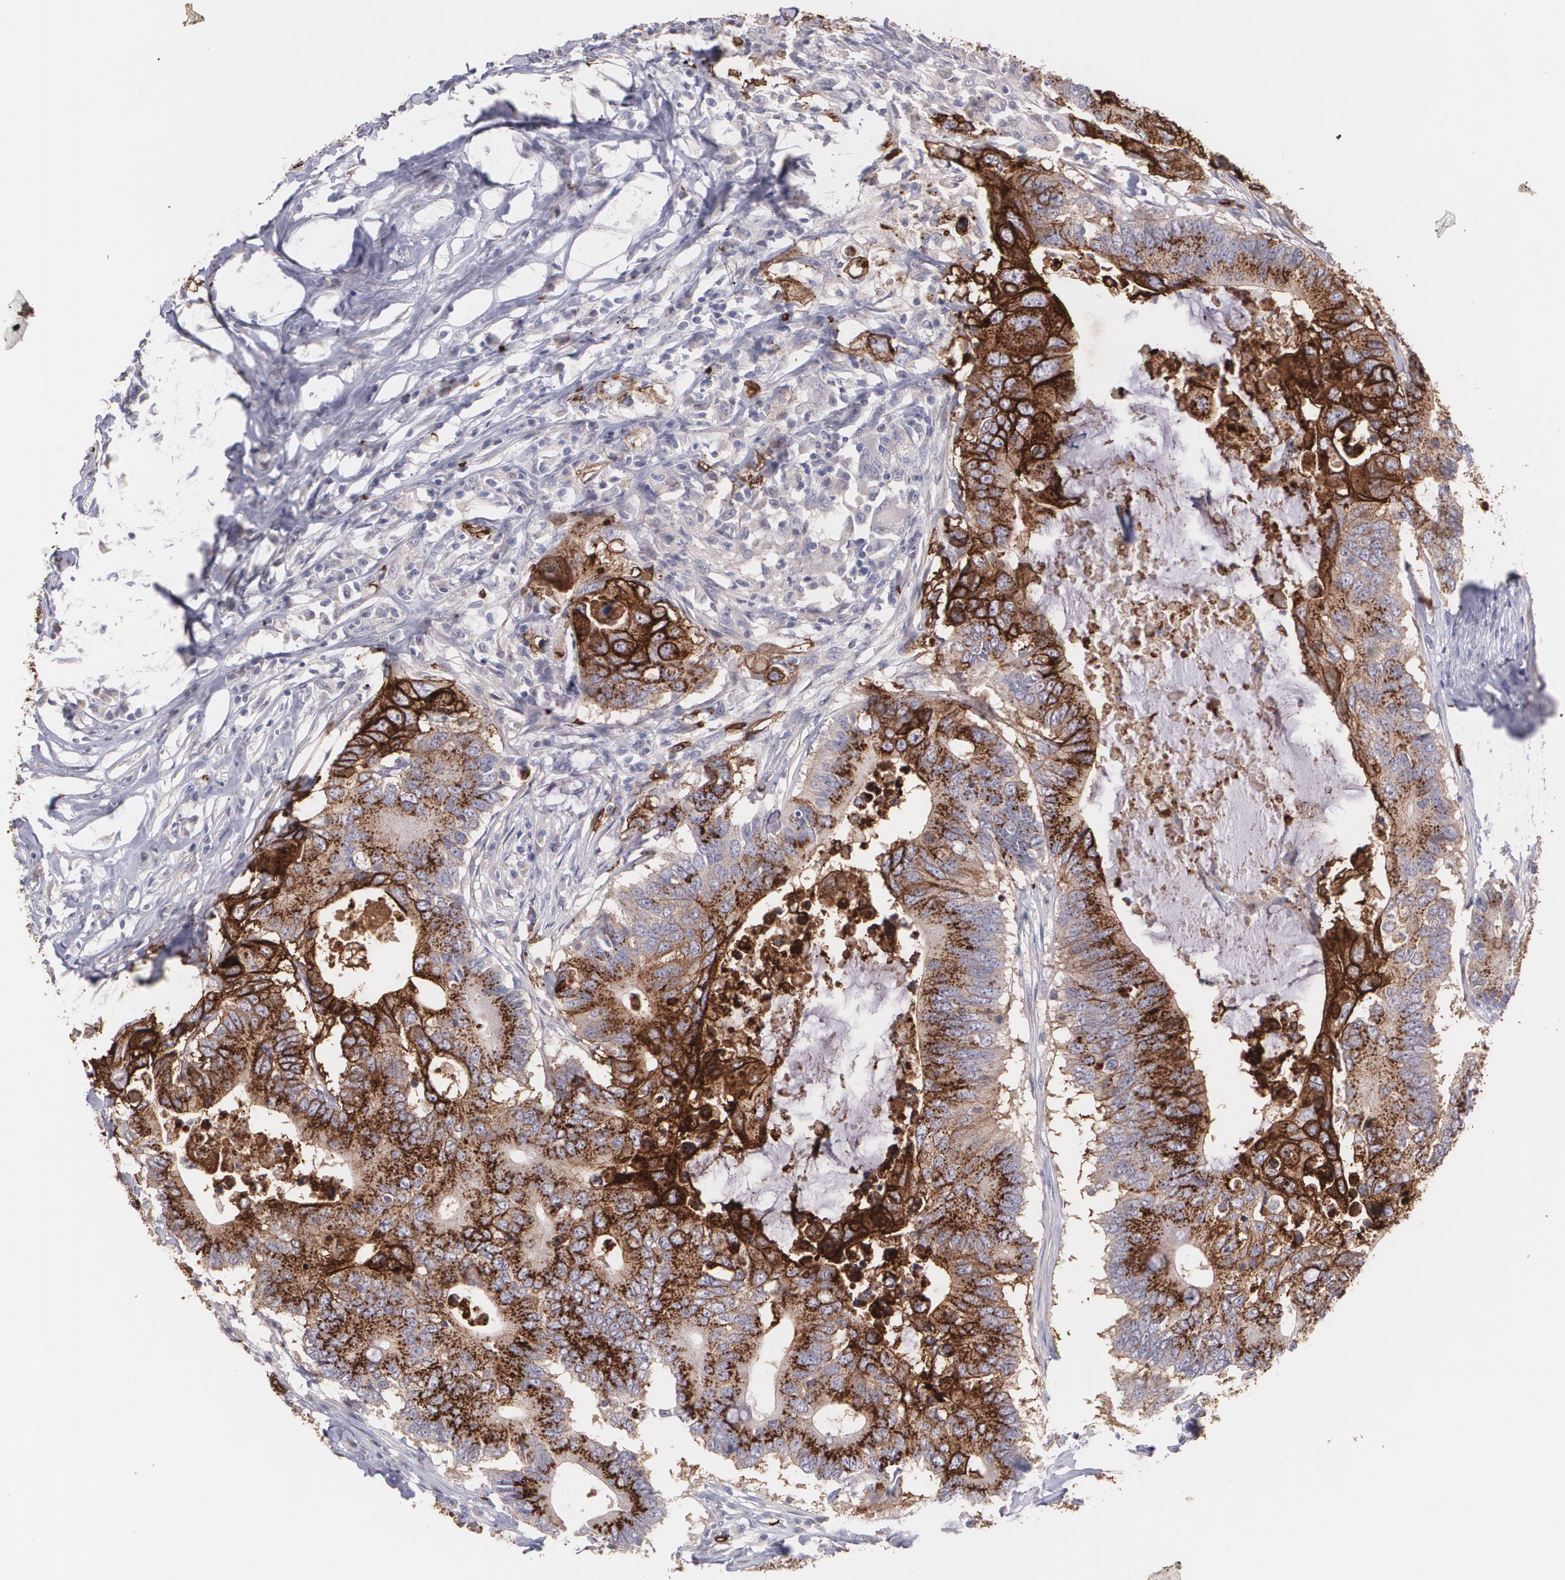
{"staining": {"intensity": "strong", "quantity": ">75%", "location": "cytoplasmic/membranous"}, "tissue": "colorectal cancer", "cell_type": "Tumor cells", "image_type": "cancer", "snomed": [{"axis": "morphology", "description": "Adenocarcinoma, NOS"}, {"axis": "topography", "description": "Colon"}], "caption": "Protein staining by immunohistochemistry (IHC) shows strong cytoplasmic/membranous expression in about >75% of tumor cells in colorectal adenocarcinoma.", "gene": "SLC2A1", "patient": {"sex": "male", "age": 71}}